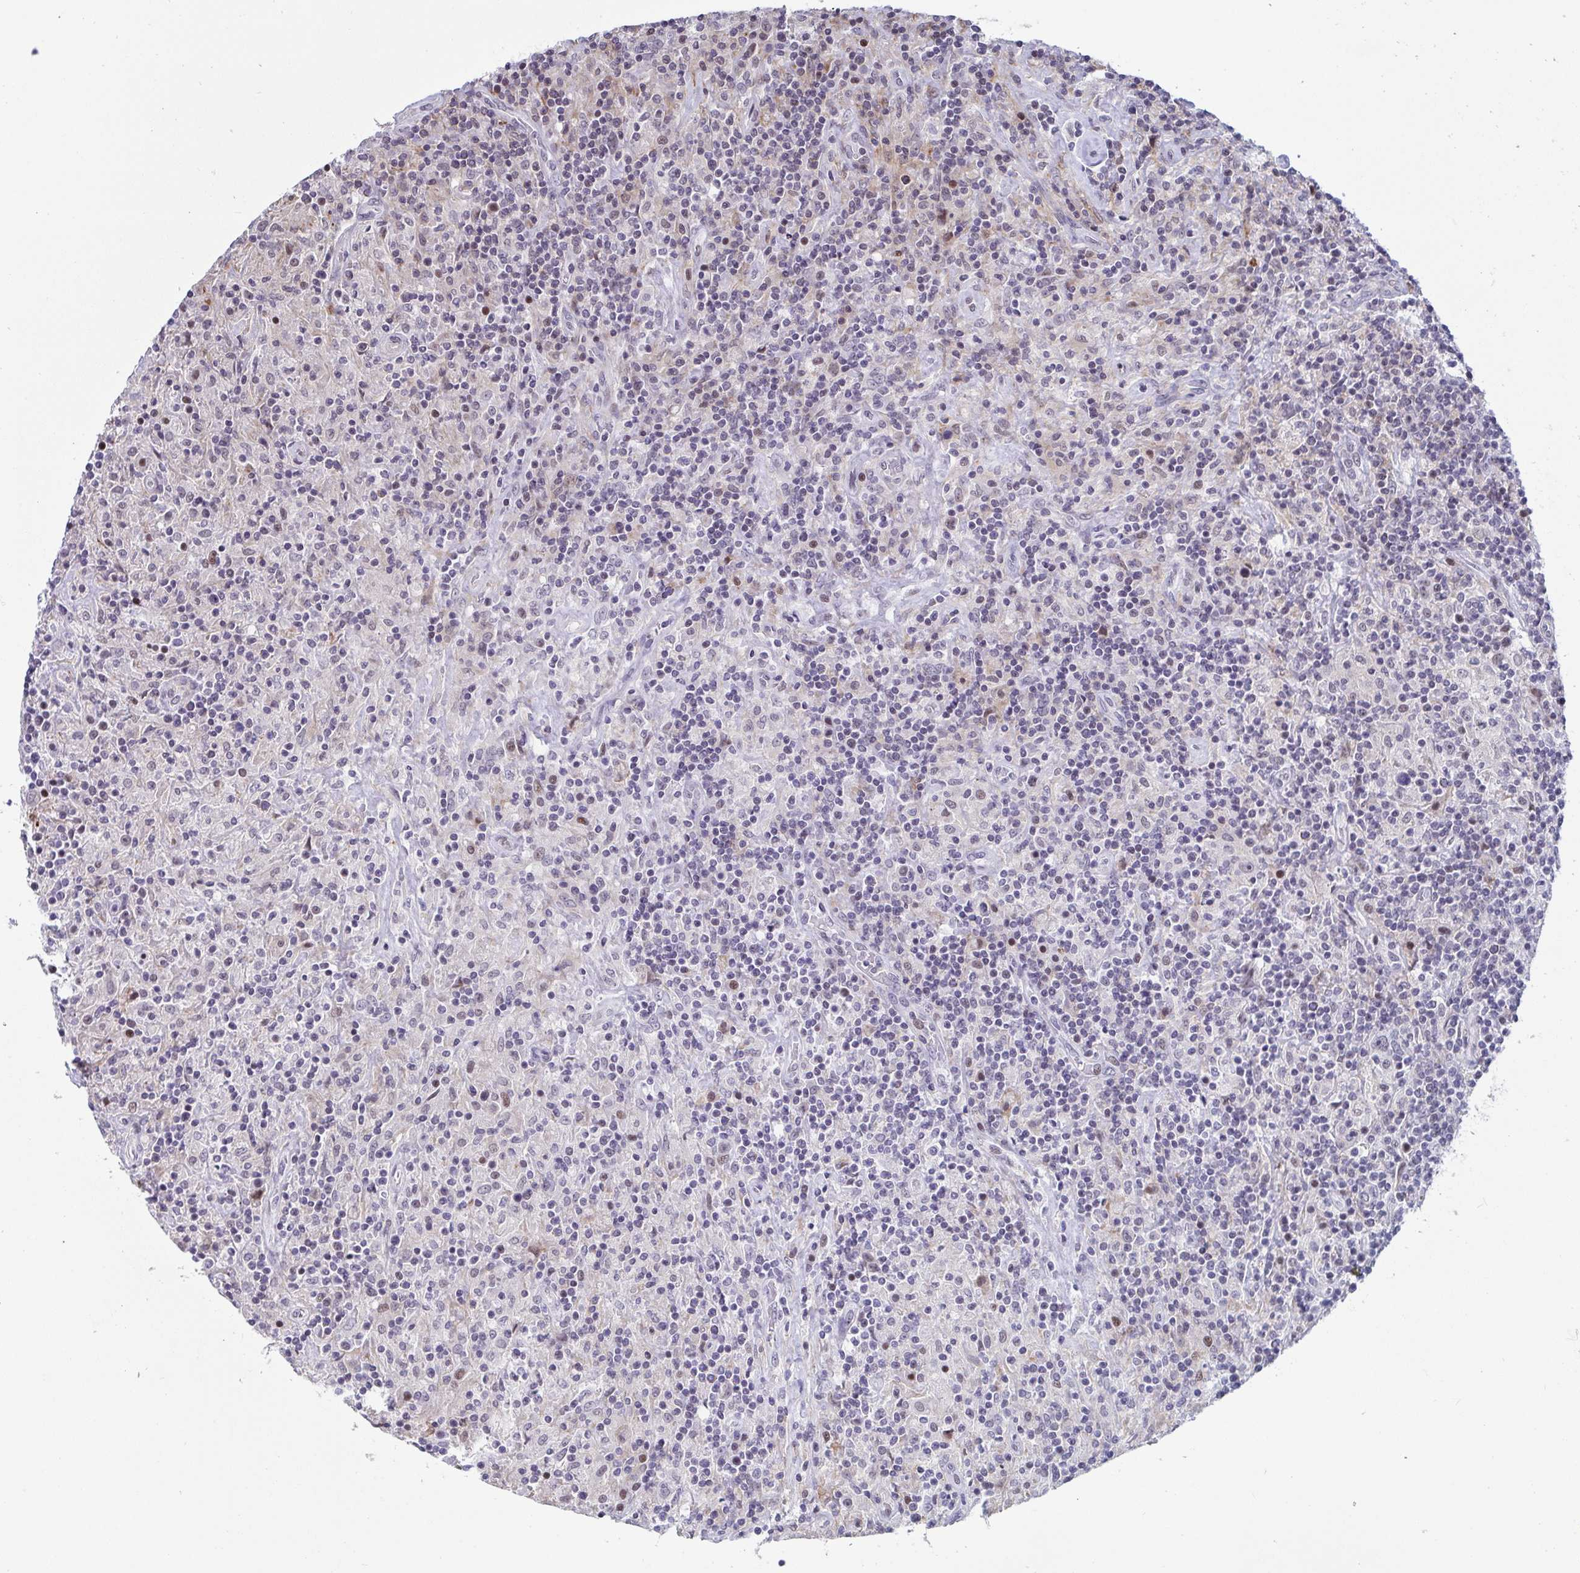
{"staining": {"intensity": "negative", "quantity": "none", "location": "none"}, "tissue": "lymphoma", "cell_type": "Tumor cells", "image_type": "cancer", "snomed": [{"axis": "morphology", "description": "Hodgkin's disease, NOS"}, {"axis": "topography", "description": "Lymph node"}], "caption": "This is an immunohistochemistry micrograph of human Hodgkin's disease. There is no expression in tumor cells.", "gene": "WDR72", "patient": {"sex": "male", "age": 70}}